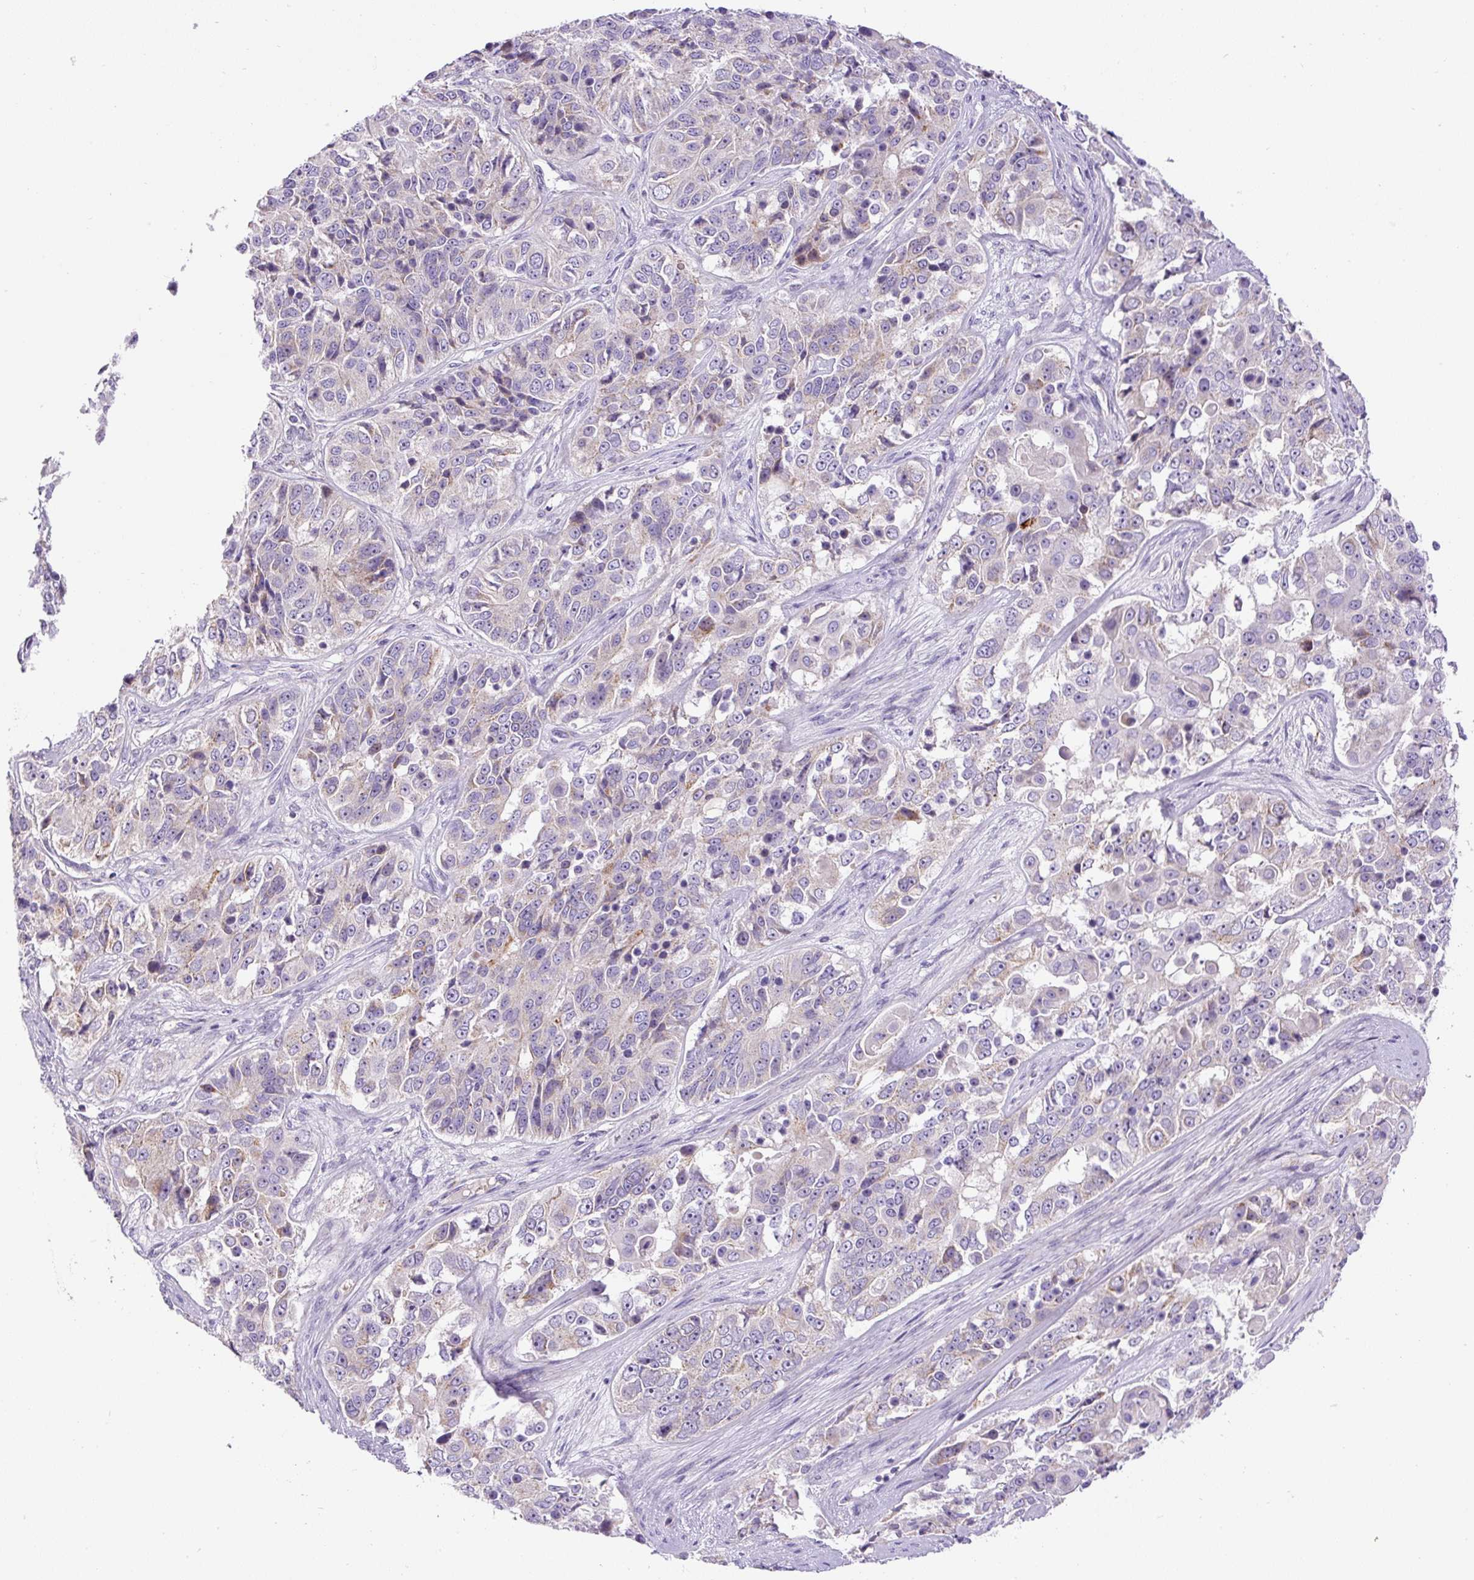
{"staining": {"intensity": "negative", "quantity": "none", "location": "none"}, "tissue": "ovarian cancer", "cell_type": "Tumor cells", "image_type": "cancer", "snomed": [{"axis": "morphology", "description": "Carcinoma, endometroid"}, {"axis": "topography", "description": "Ovary"}], "caption": "Immunohistochemistry of ovarian endometroid carcinoma demonstrates no positivity in tumor cells.", "gene": "ZNF596", "patient": {"sex": "female", "age": 51}}